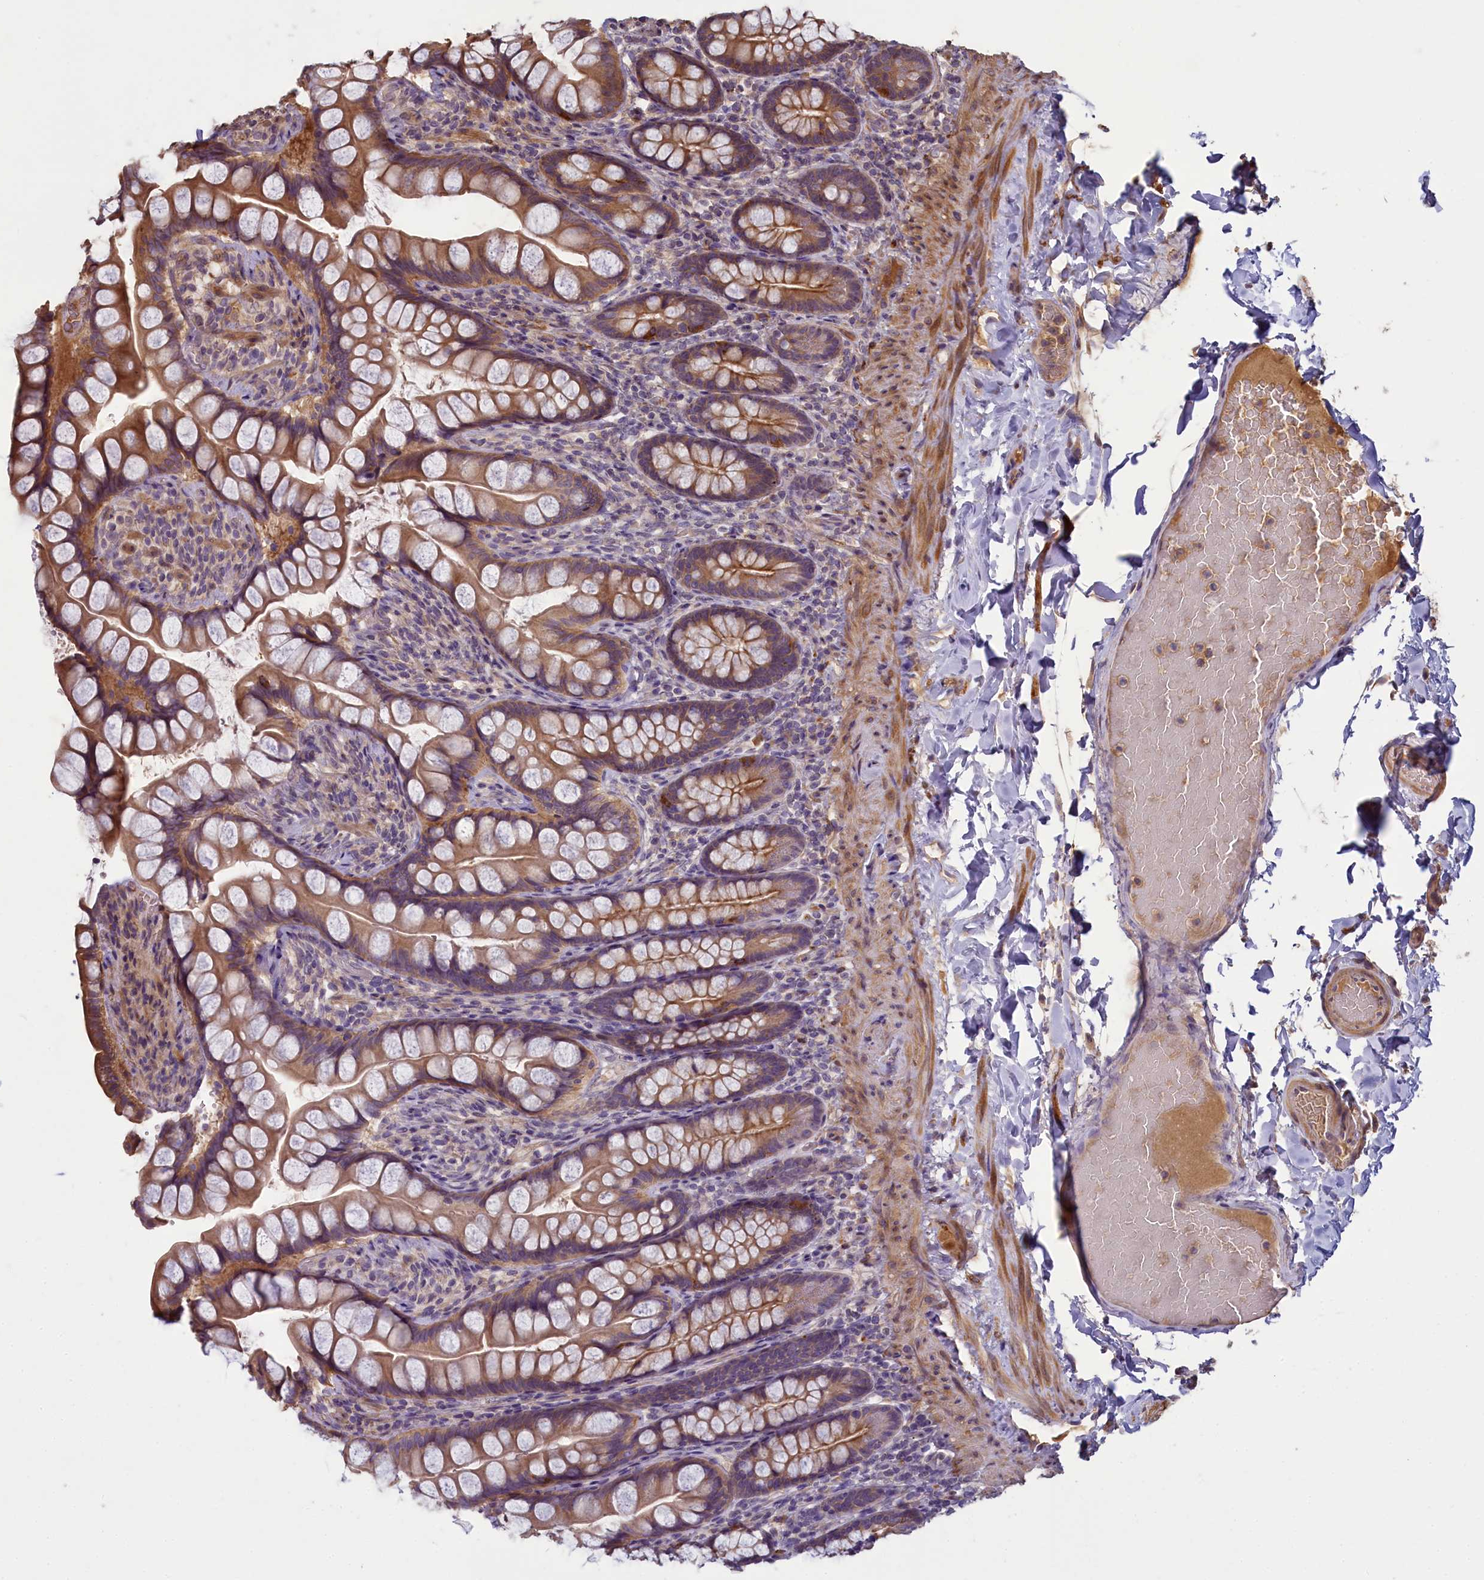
{"staining": {"intensity": "moderate", "quantity": ">75%", "location": "cytoplasmic/membranous"}, "tissue": "small intestine", "cell_type": "Glandular cells", "image_type": "normal", "snomed": [{"axis": "morphology", "description": "Normal tissue, NOS"}, {"axis": "topography", "description": "Small intestine"}], "caption": "Small intestine was stained to show a protein in brown. There is medium levels of moderate cytoplasmic/membranous expression in about >75% of glandular cells. The protein is stained brown, and the nuclei are stained in blue (DAB IHC with brightfield microscopy, high magnification).", "gene": "NUDT6", "patient": {"sex": "male", "age": 70}}